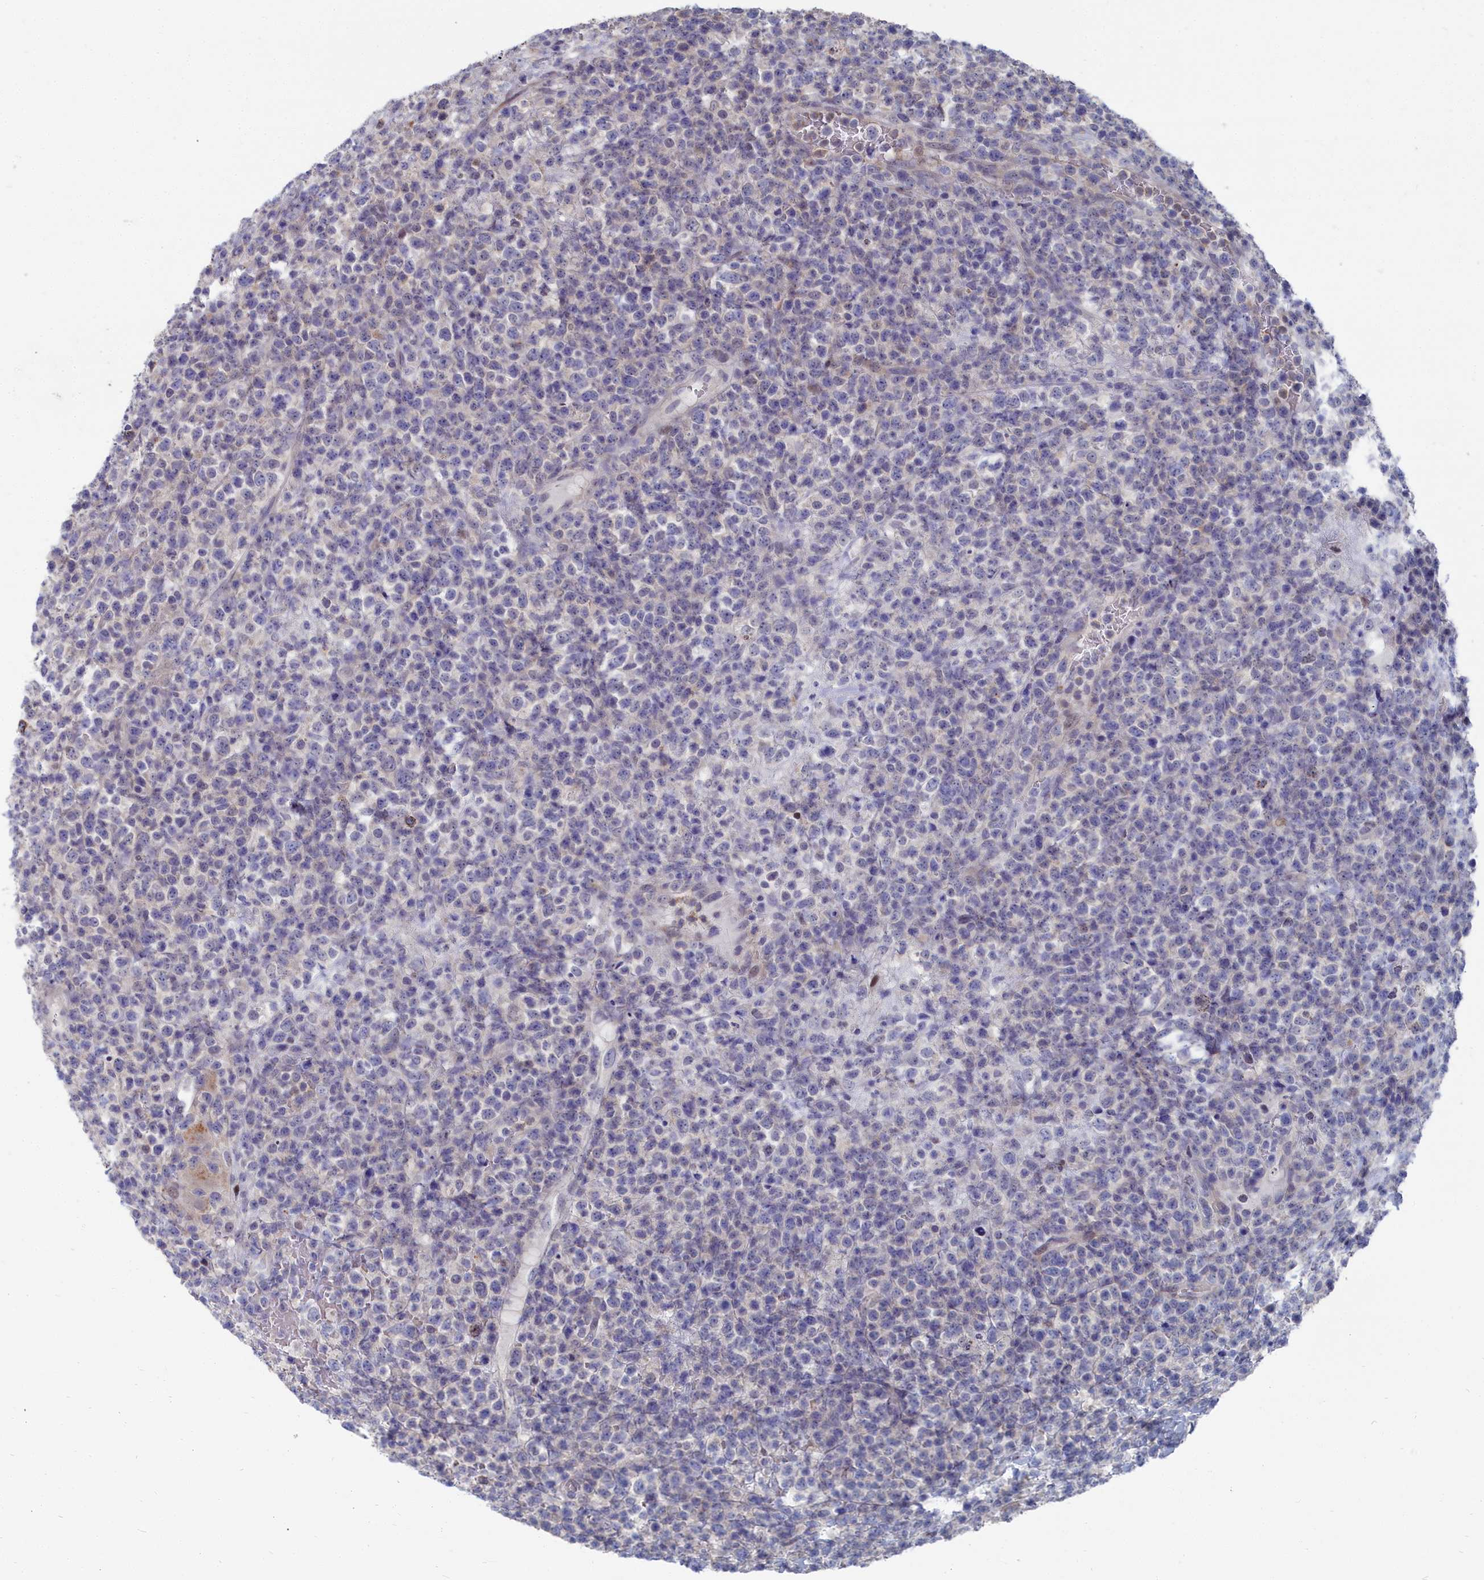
{"staining": {"intensity": "negative", "quantity": "none", "location": "none"}, "tissue": "lymphoma", "cell_type": "Tumor cells", "image_type": "cancer", "snomed": [{"axis": "morphology", "description": "Malignant lymphoma, non-Hodgkin's type, High grade"}, {"axis": "topography", "description": "Colon"}], "caption": "The histopathology image exhibits no staining of tumor cells in high-grade malignant lymphoma, non-Hodgkin's type.", "gene": "RPS27A", "patient": {"sex": "female", "age": 53}}